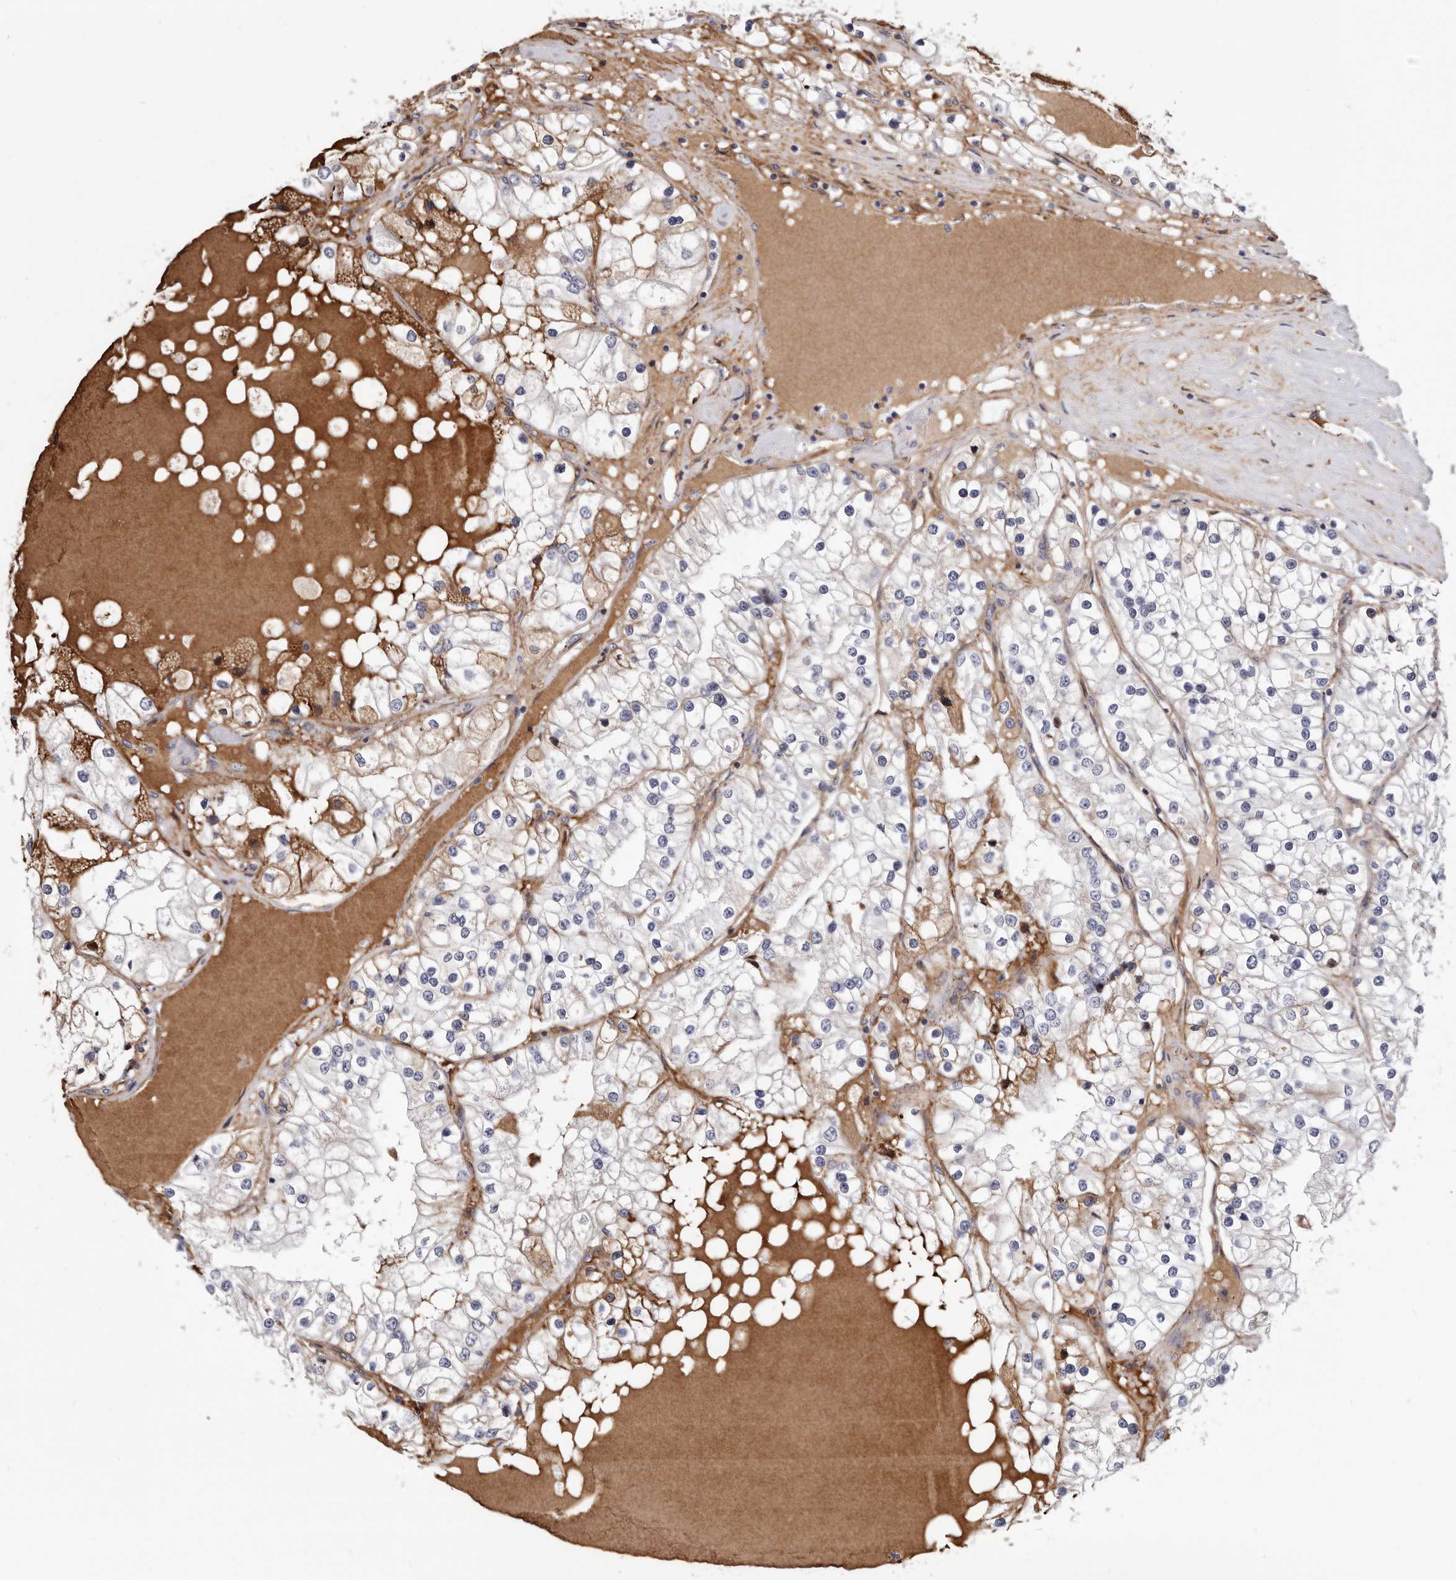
{"staining": {"intensity": "weak", "quantity": "<25%", "location": "cytoplasmic/membranous"}, "tissue": "renal cancer", "cell_type": "Tumor cells", "image_type": "cancer", "snomed": [{"axis": "morphology", "description": "Adenocarcinoma, NOS"}, {"axis": "topography", "description": "Kidney"}], "caption": "Tumor cells show no significant expression in renal cancer (adenocarcinoma).", "gene": "NUBPL", "patient": {"sex": "male", "age": 68}}